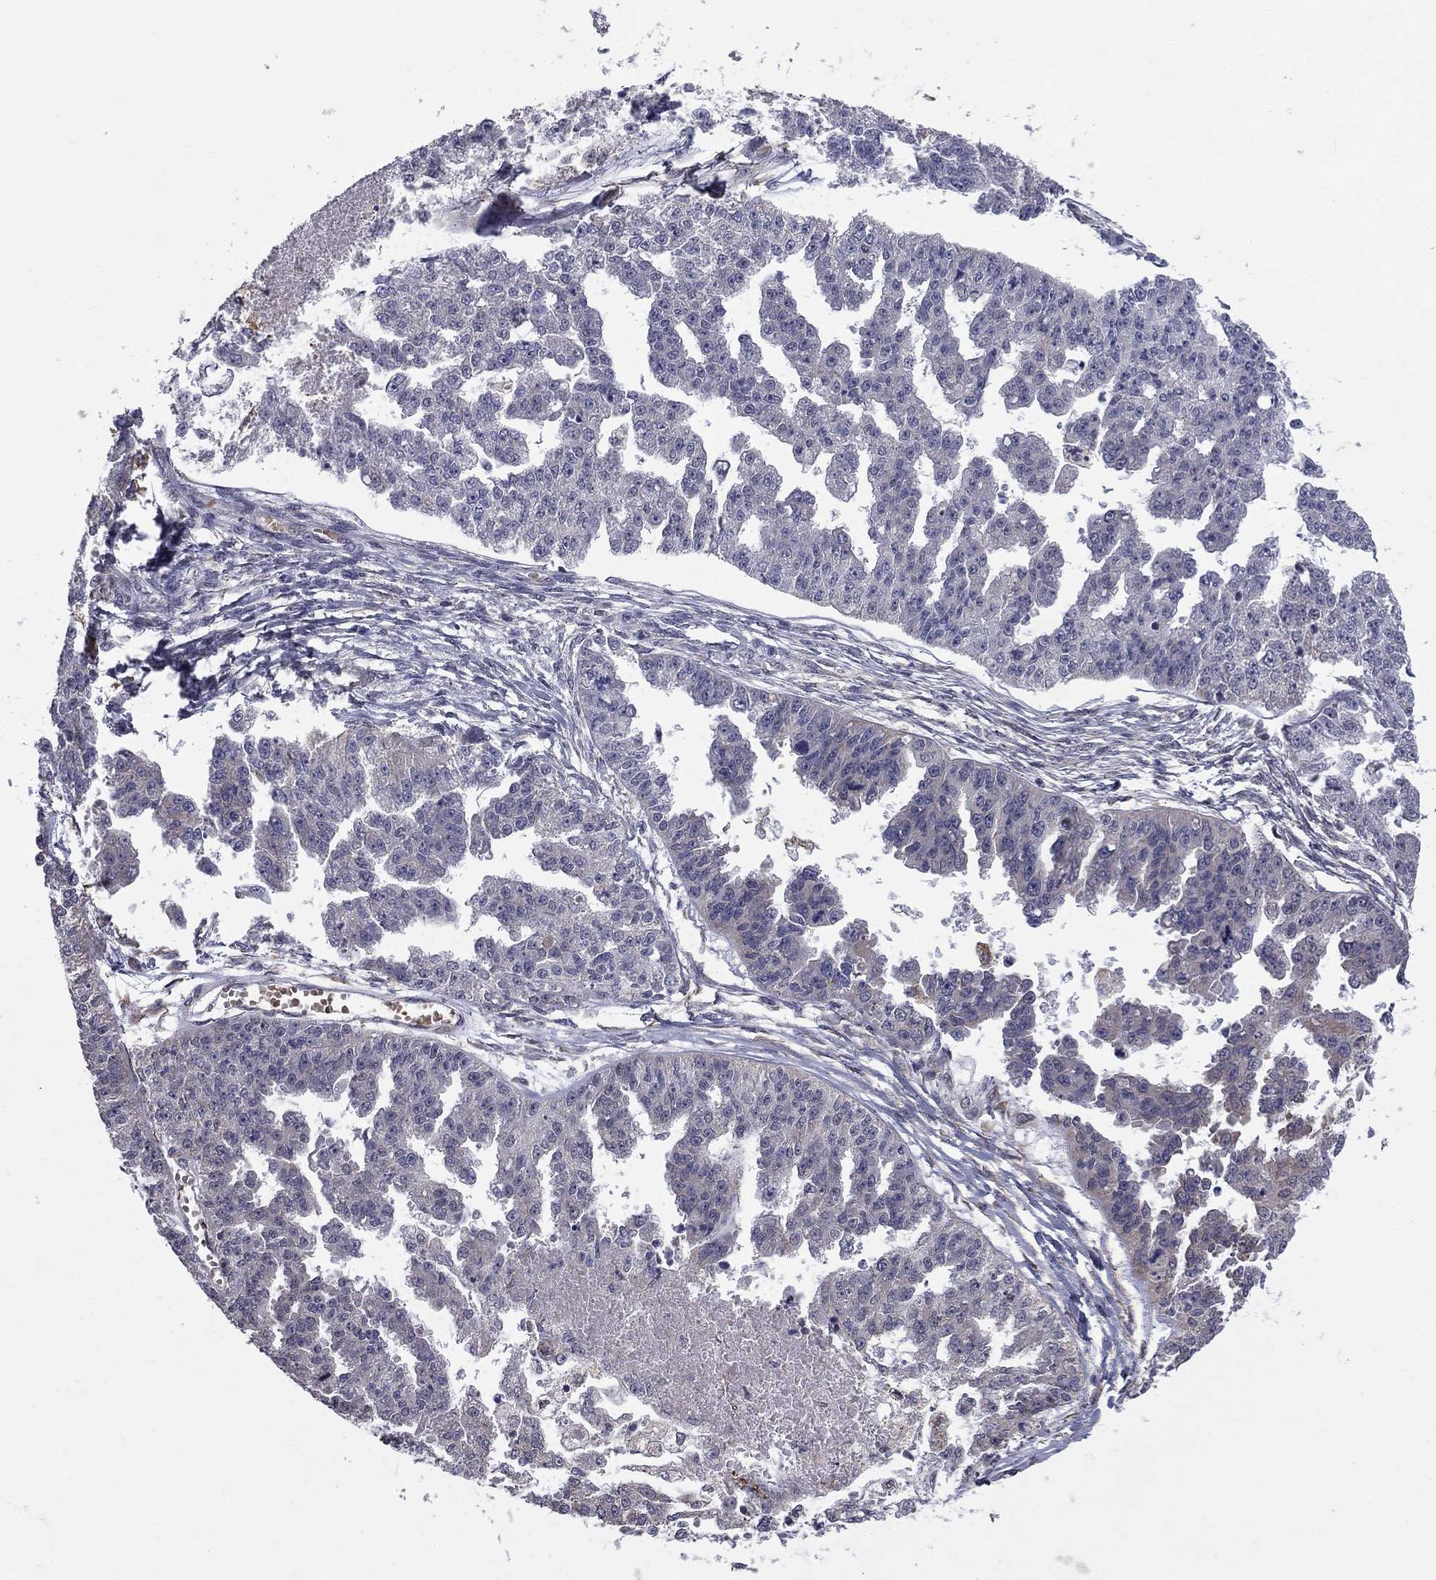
{"staining": {"intensity": "negative", "quantity": "none", "location": "none"}, "tissue": "ovarian cancer", "cell_type": "Tumor cells", "image_type": "cancer", "snomed": [{"axis": "morphology", "description": "Cystadenocarcinoma, serous, NOS"}, {"axis": "topography", "description": "Ovary"}], "caption": "A high-resolution histopathology image shows IHC staining of ovarian cancer, which shows no significant staining in tumor cells. (DAB (3,3'-diaminobenzidine) immunohistochemistry, high magnification).", "gene": "HSPB2", "patient": {"sex": "female", "age": 58}}